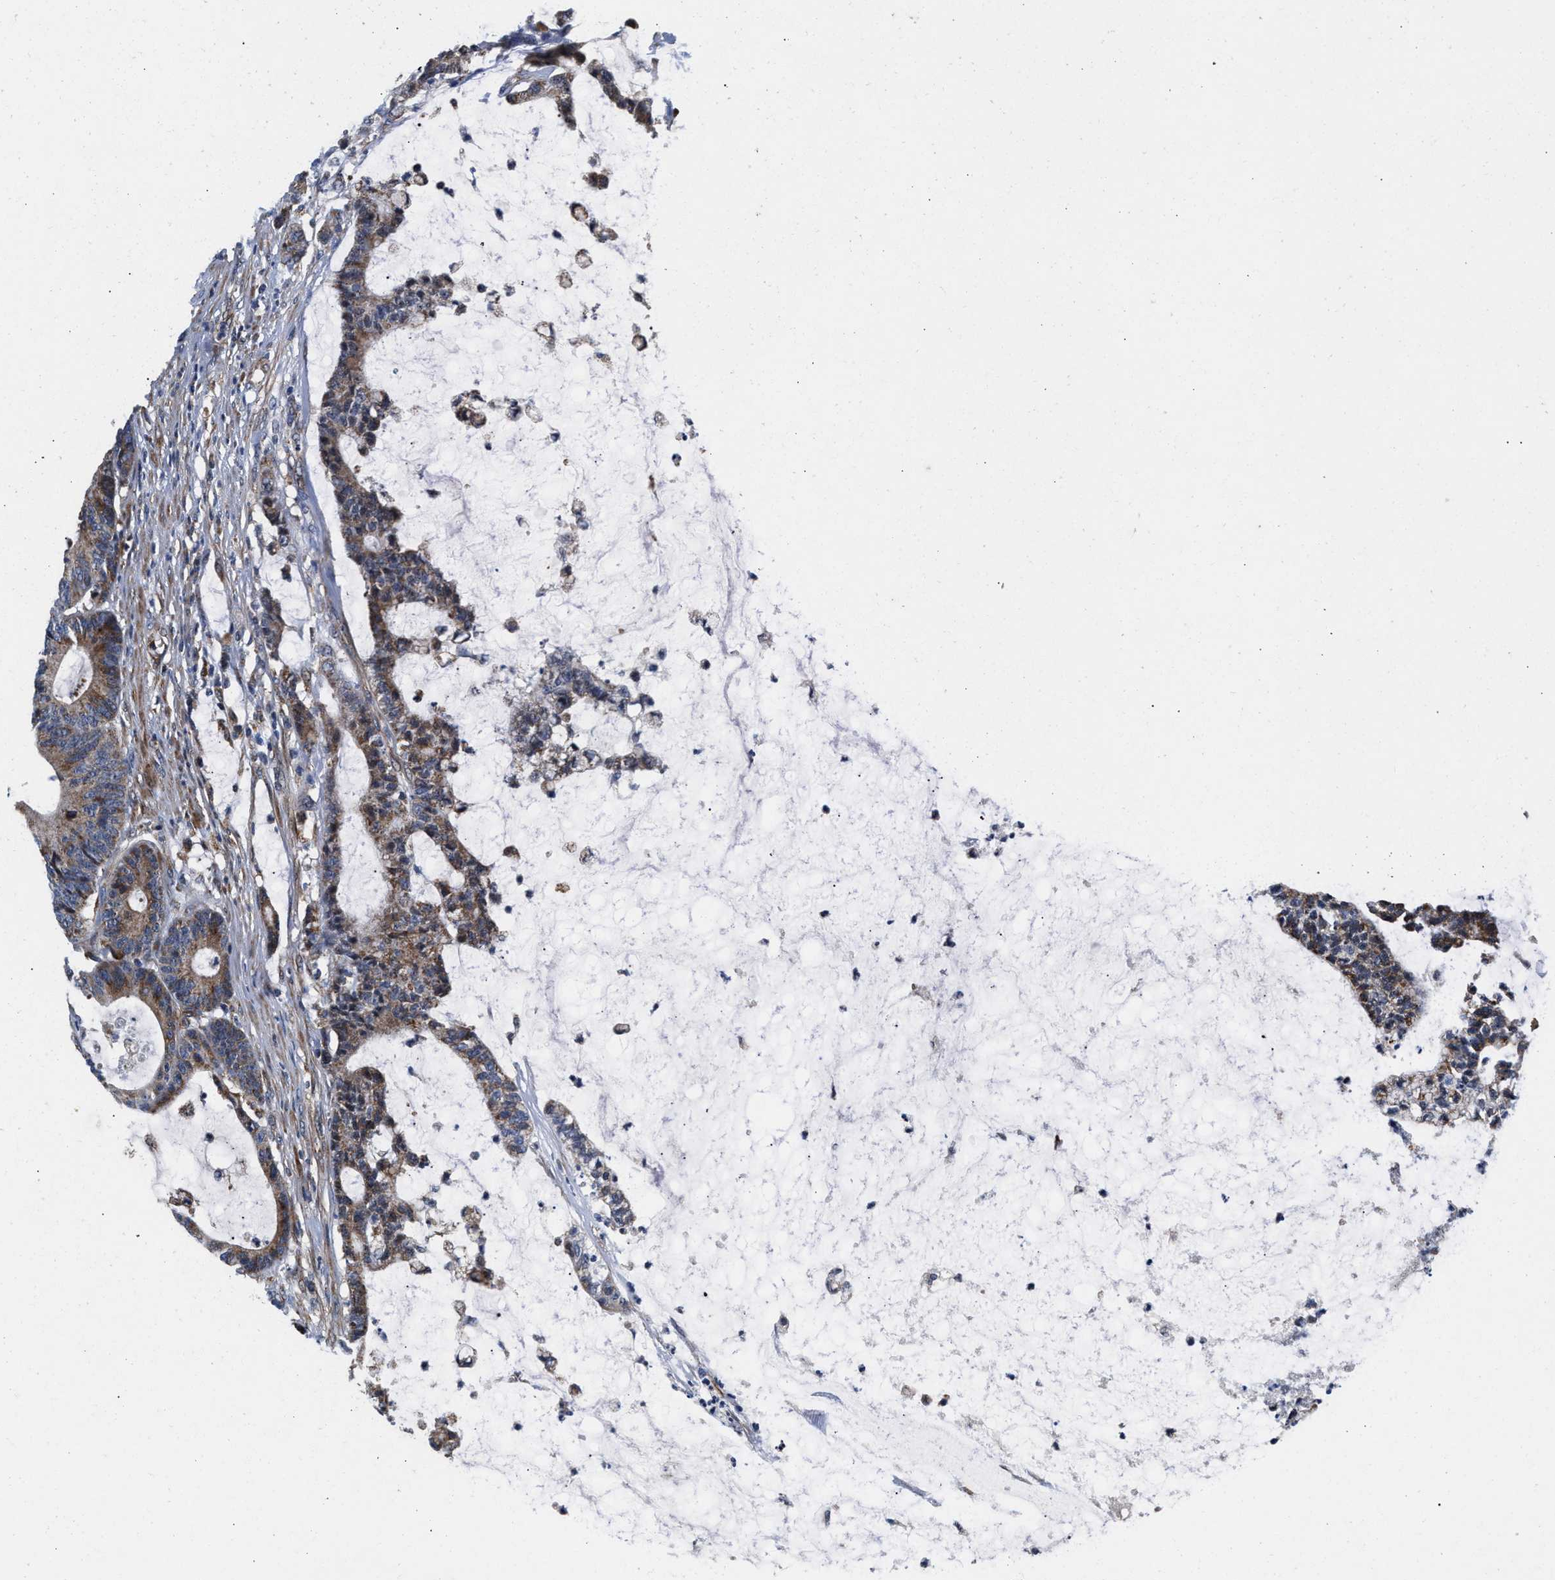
{"staining": {"intensity": "moderate", "quantity": ">75%", "location": "cytoplasmic/membranous"}, "tissue": "colorectal cancer", "cell_type": "Tumor cells", "image_type": "cancer", "snomed": [{"axis": "morphology", "description": "Adenocarcinoma, NOS"}, {"axis": "topography", "description": "Colon"}], "caption": "Moderate cytoplasmic/membranous expression is identified in approximately >75% of tumor cells in colorectal cancer (adenocarcinoma).", "gene": "SGK1", "patient": {"sex": "female", "age": 84}}